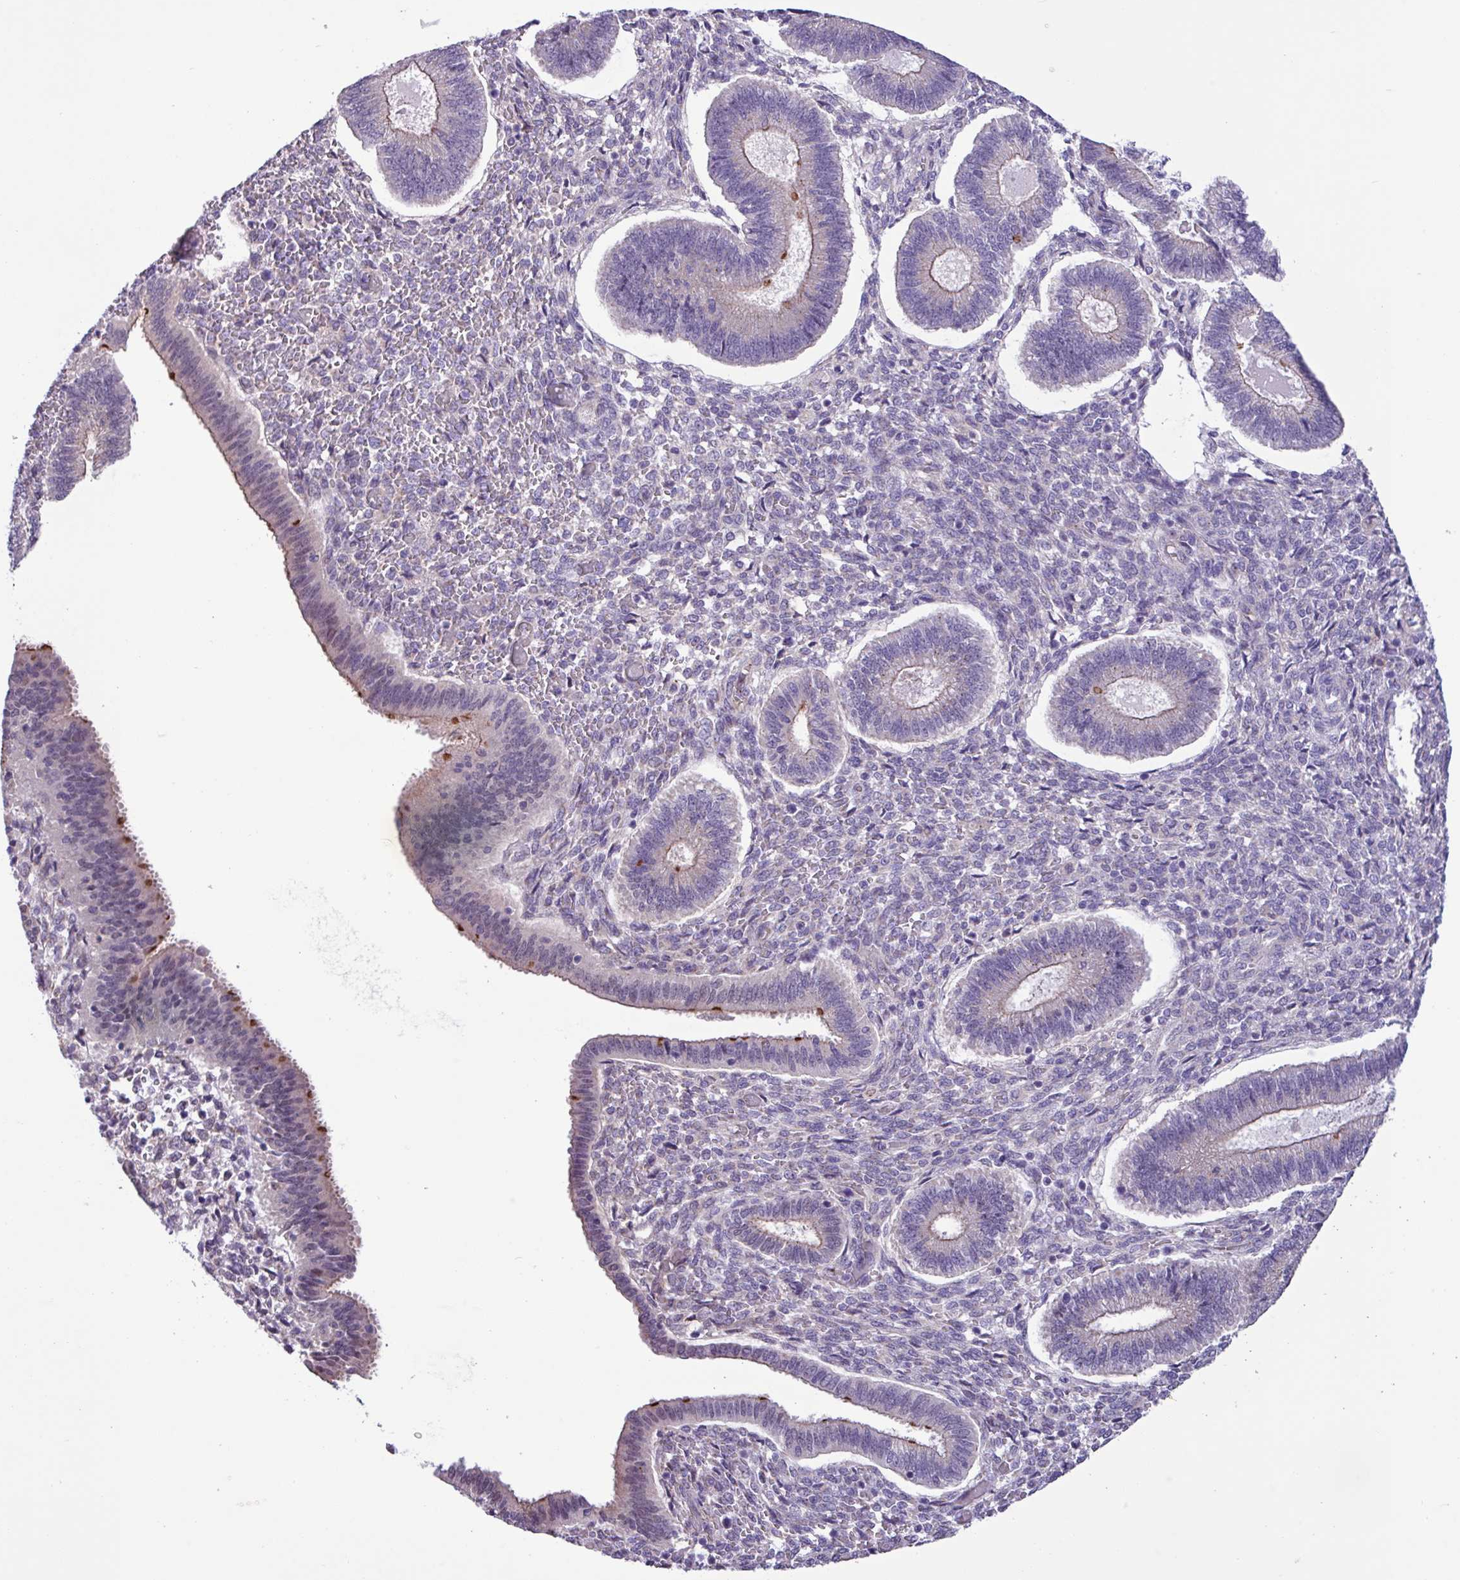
{"staining": {"intensity": "negative", "quantity": "none", "location": "none"}, "tissue": "endometrium", "cell_type": "Cells in endometrial stroma", "image_type": "normal", "snomed": [{"axis": "morphology", "description": "Normal tissue, NOS"}, {"axis": "topography", "description": "Endometrium"}], "caption": "Photomicrograph shows no significant protein staining in cells in endometrial stroma of unremarkable endometrium. (DAB IHC with hematoxylin counter stain).", "gene": "SPINK8", "patient": {"sex": "female", "age": 25}}